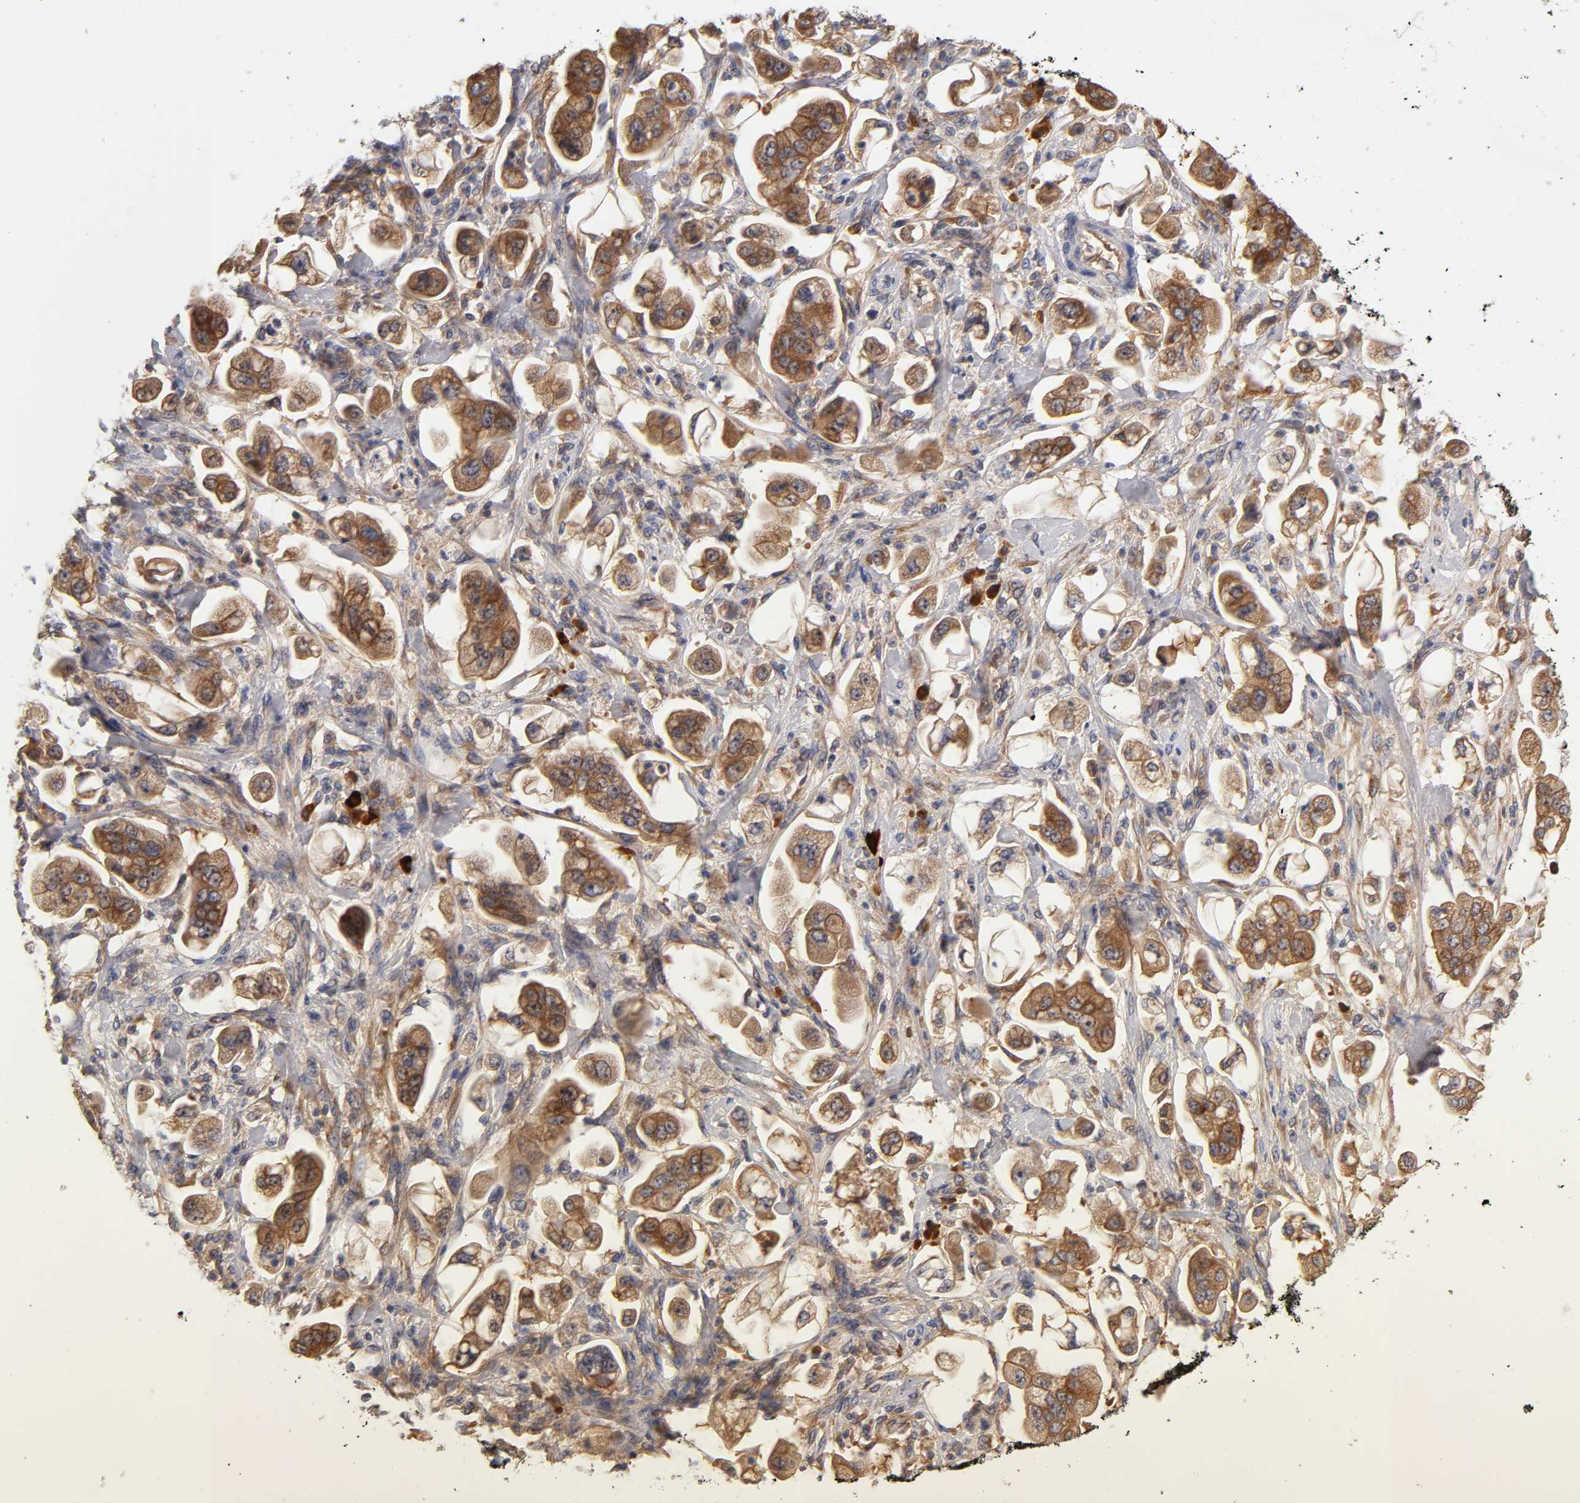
{"staining": {"intensity": "moderate", "quantity": ">75%", "location": "cytoplasmic/membranous"}, "tissue": "stomach cancer", "cell_type": "Tumor cells", "image_type": "cancer", "snomed": [{"axis": "morphology", "description": "Adenocarcinoma, NOS"}, {"axis": "topography", "description": "Stomach"}], "caption": "Immunohistochemistry staining of adenocarcinoma (stomach), which reveals medium levels of moderate cytoplasmic/membranous staining in approximately >75% of tumor cells indicating moderate cytoplasmic/membranous protein expression. The staining was performed using DAB (brown) for protein detection and nuclei were counterstained in hematoxylin (blue).", "gene": "RPS29", "patient": {"sex": "male", "age": 62}}